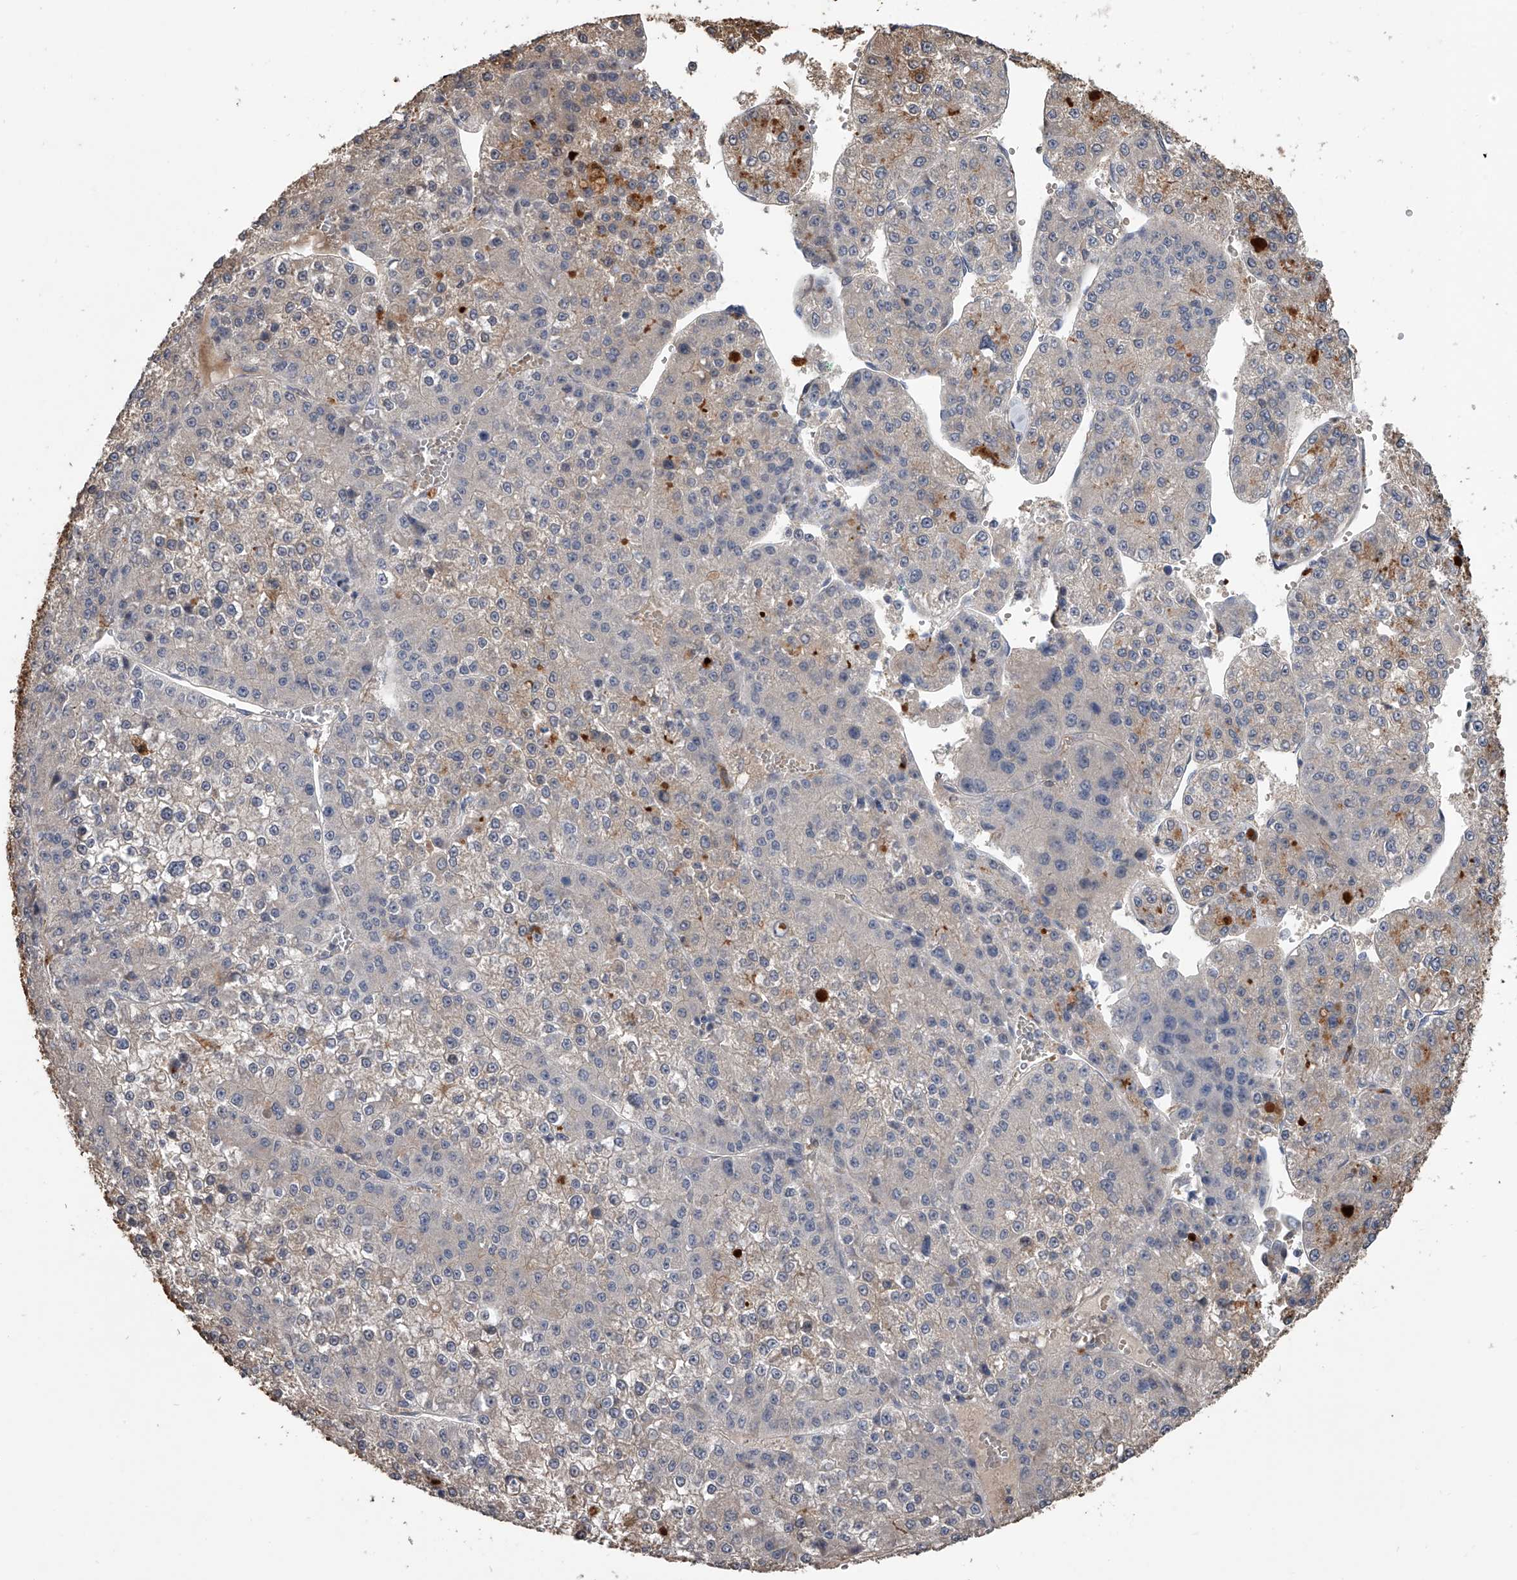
{"staining": {"intensity": "negative", "quantity": "none", "location": "none"}, "tissue": "liver cancer", "cell_type": "Tumor cells", "image_type": "cancer", "snomed": [{"axis": "morphology", "description": "Carcinoma, Hepatocellular, NOS"}, {"axis": "topography", "description": "Liver"}], "caption": "Micrograph shows no significant protein expression in tumor cells of liver cancer (hepatocellular carcinoma).", "gene": "DOCK9", "patient": {"sex": "female", "age": 73}}